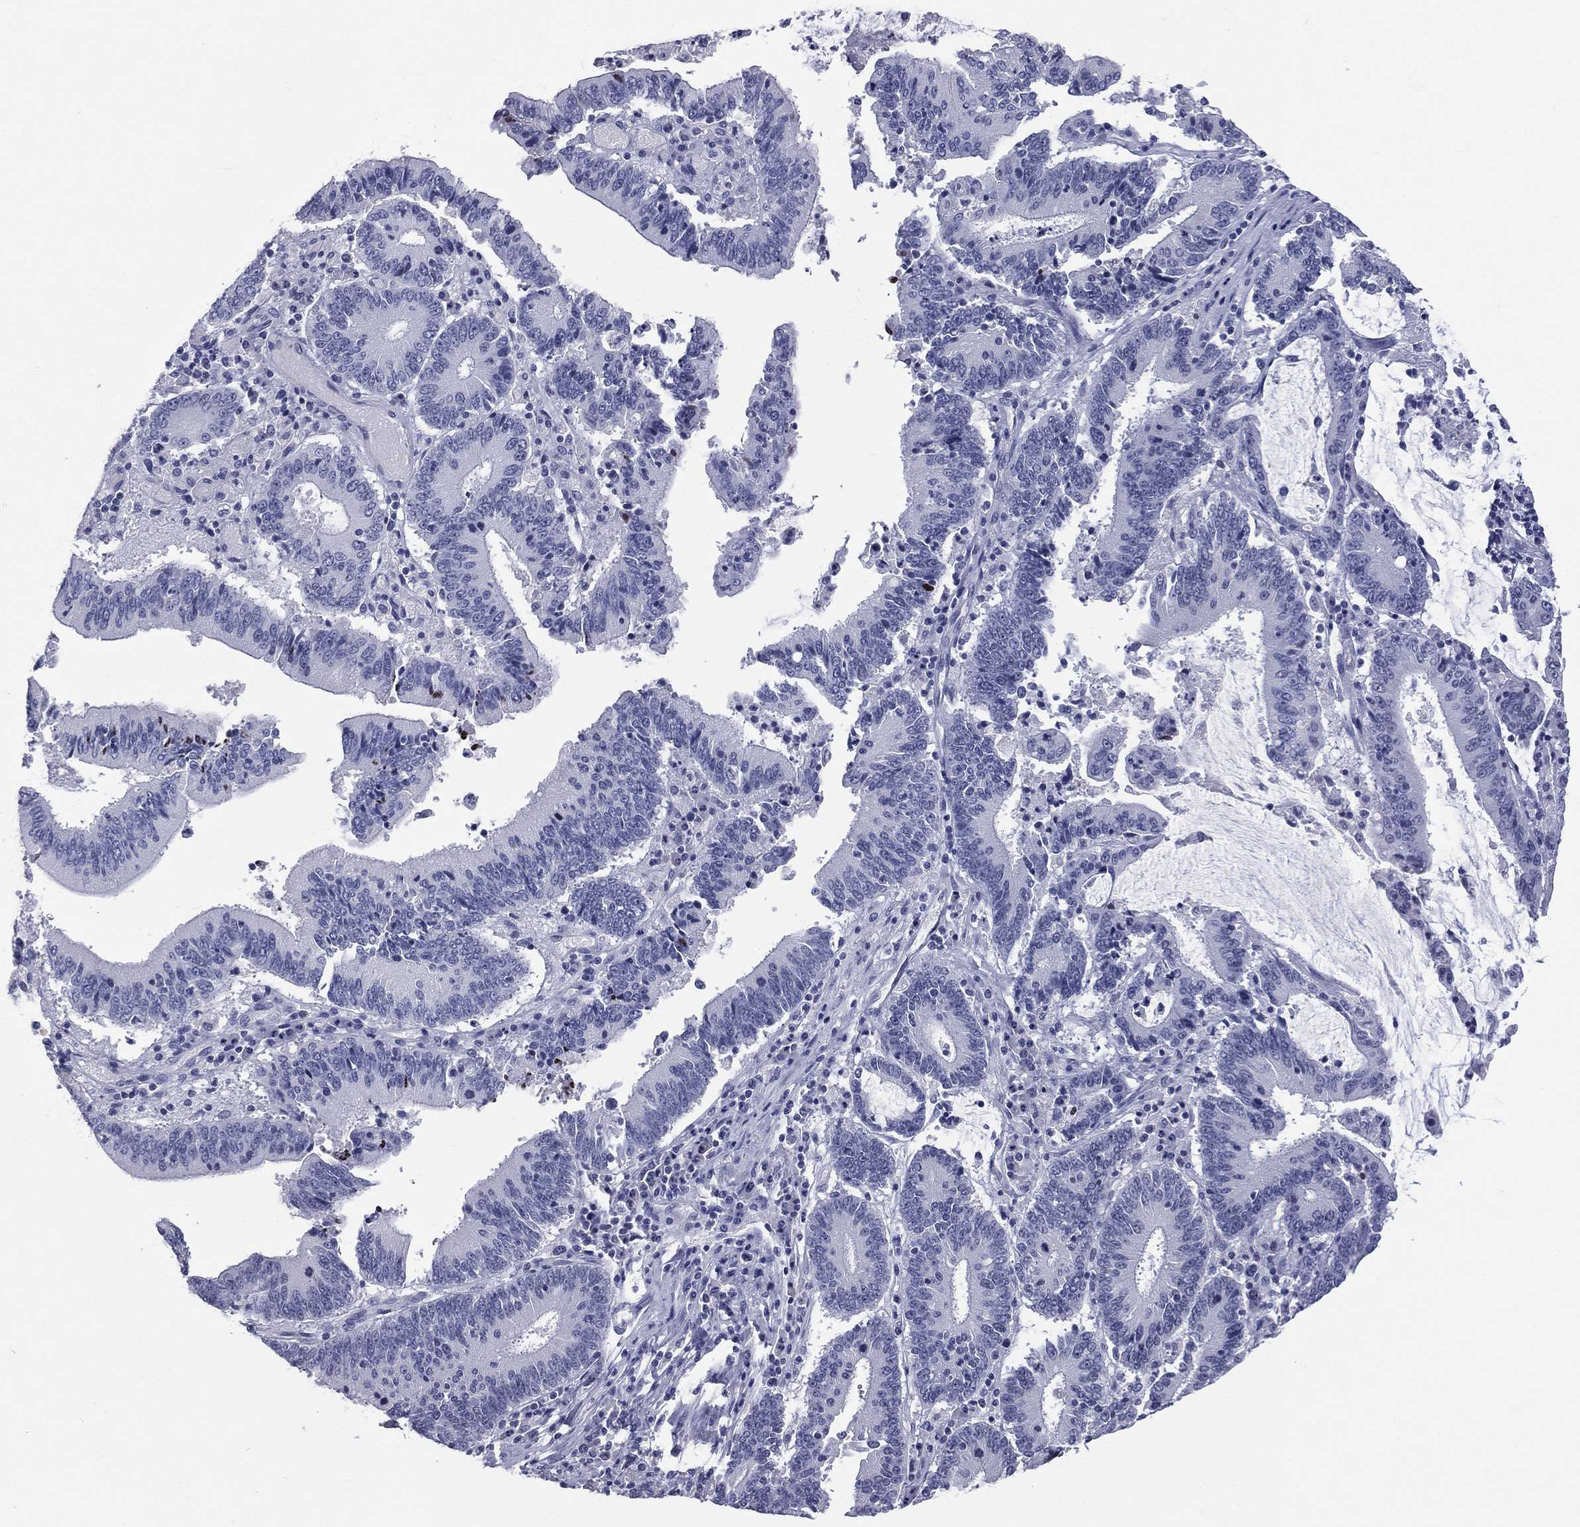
{"staining": {"intensity": "negative", "quantity": "none", "location": "none"}, "tissue": "stomach cancer", "cell_type": "Tumor cells", "image_type": "cancer", "snomed": [{"axis": "morphology", "description": "Adenocarcinoma, NOS"}, {"axis": "topography", "description": "Stomach, upper"}], "caption": "Tumor cells are negative for brown protein staining in stomach cancer.", "gene": "SSX1", "patient": {"sex": "male", "age": 68}}